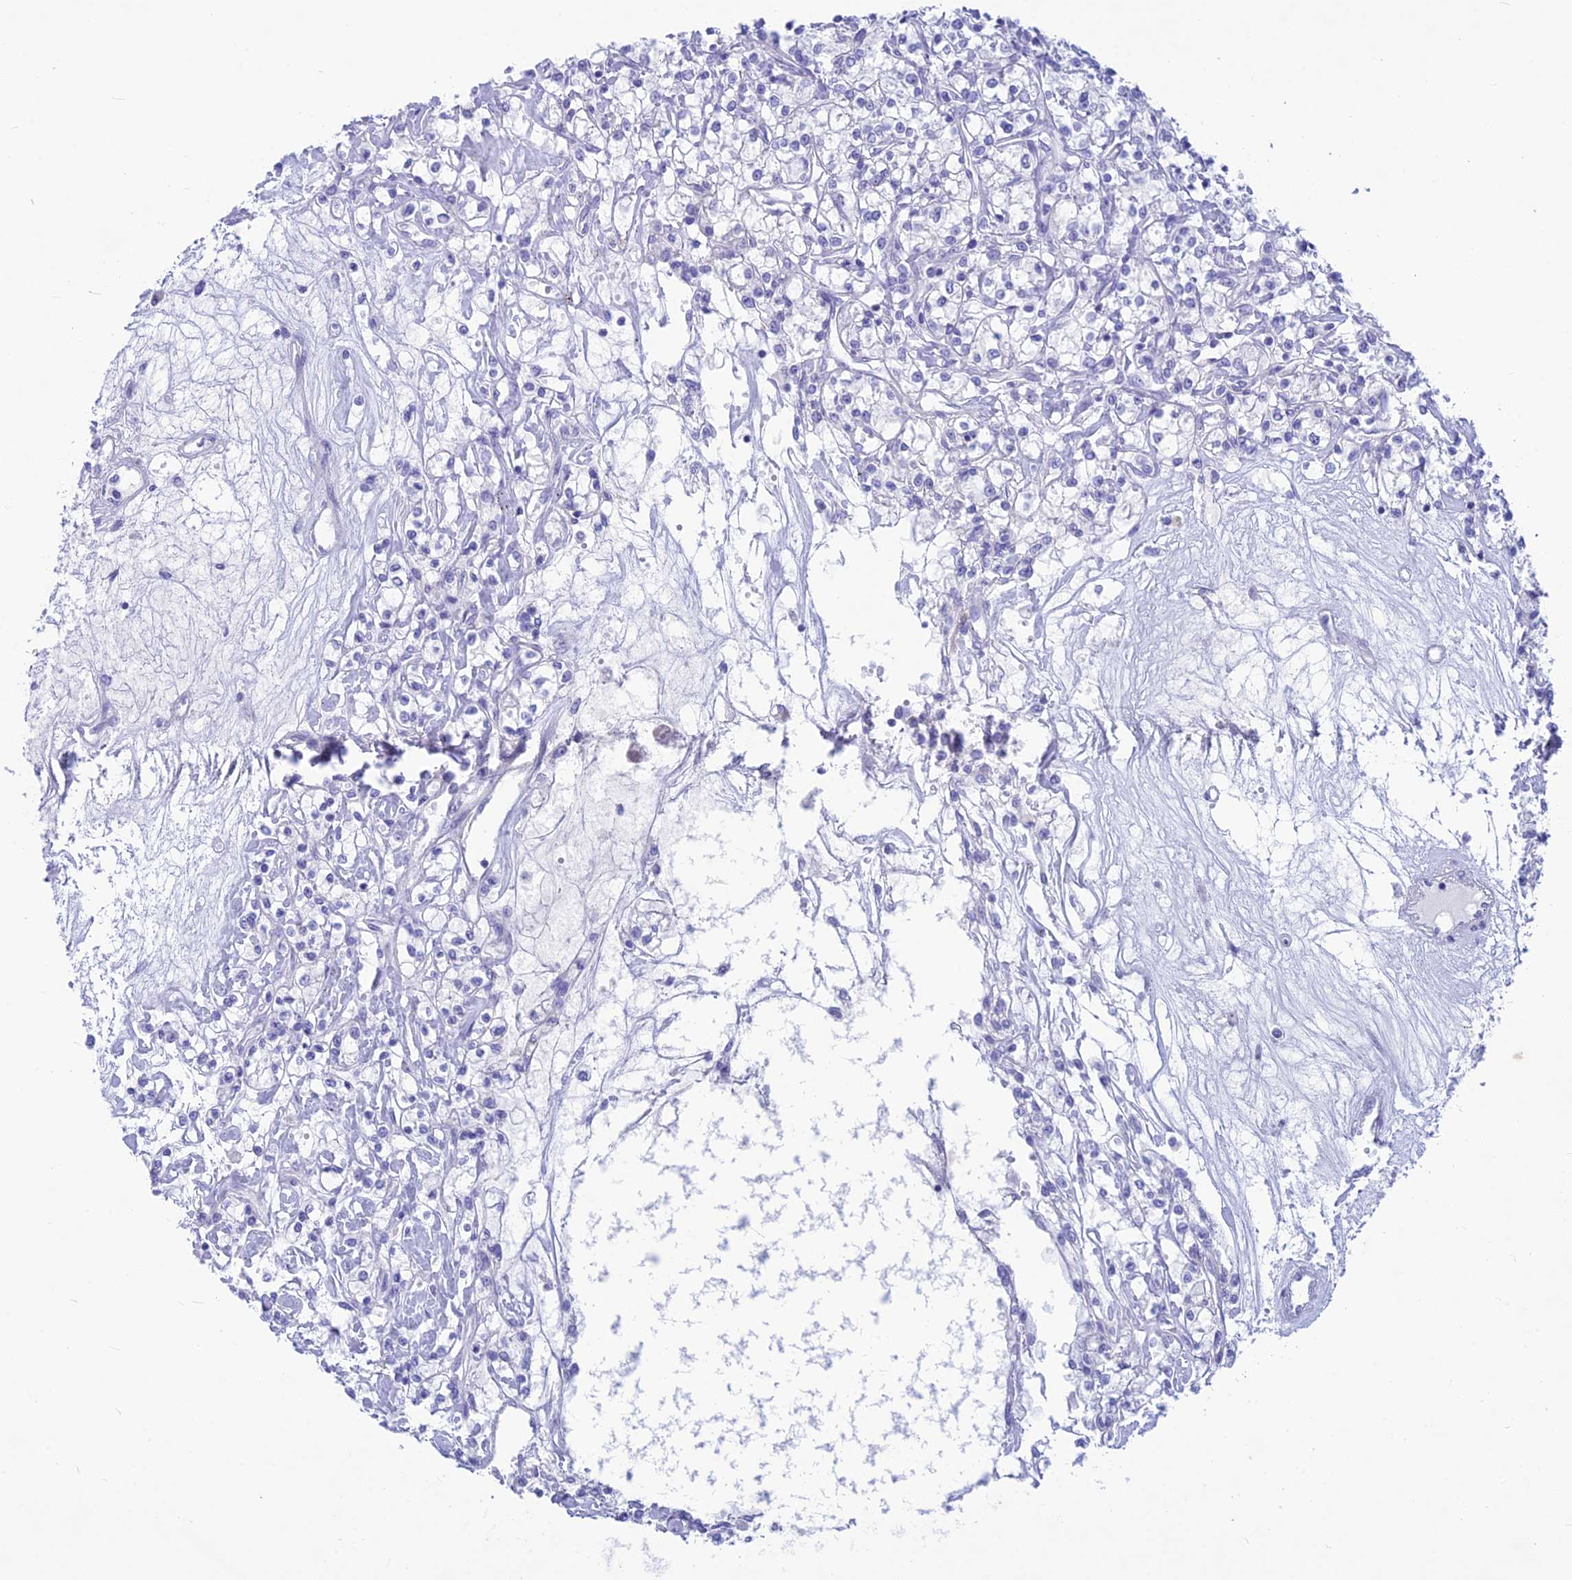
{"staining": {"intensity": "negative", "quantity": "none", "location": "none"}, "tissue": "renal cancer", "cell_type": "Tumor cells", "image_type": "cancer", "snomed": [{"axis": "morphology", "description": "Adenocarcinoma, NOS"}, {"axis": "topography", "description": "Kidney"}], "caption": "Immunohistochemical staining of renal adenocarcinoma displays no significant positivity in tumor cells. The staining was performed using DAB (3,3'-diaminobenzidine) to visualize the protein expression in brown, while the nuclei were stained in blue with hematoxylin (Magnification: 20x).", "gene": "SNTN", "patient": {"sex": "female", "age": 59}}